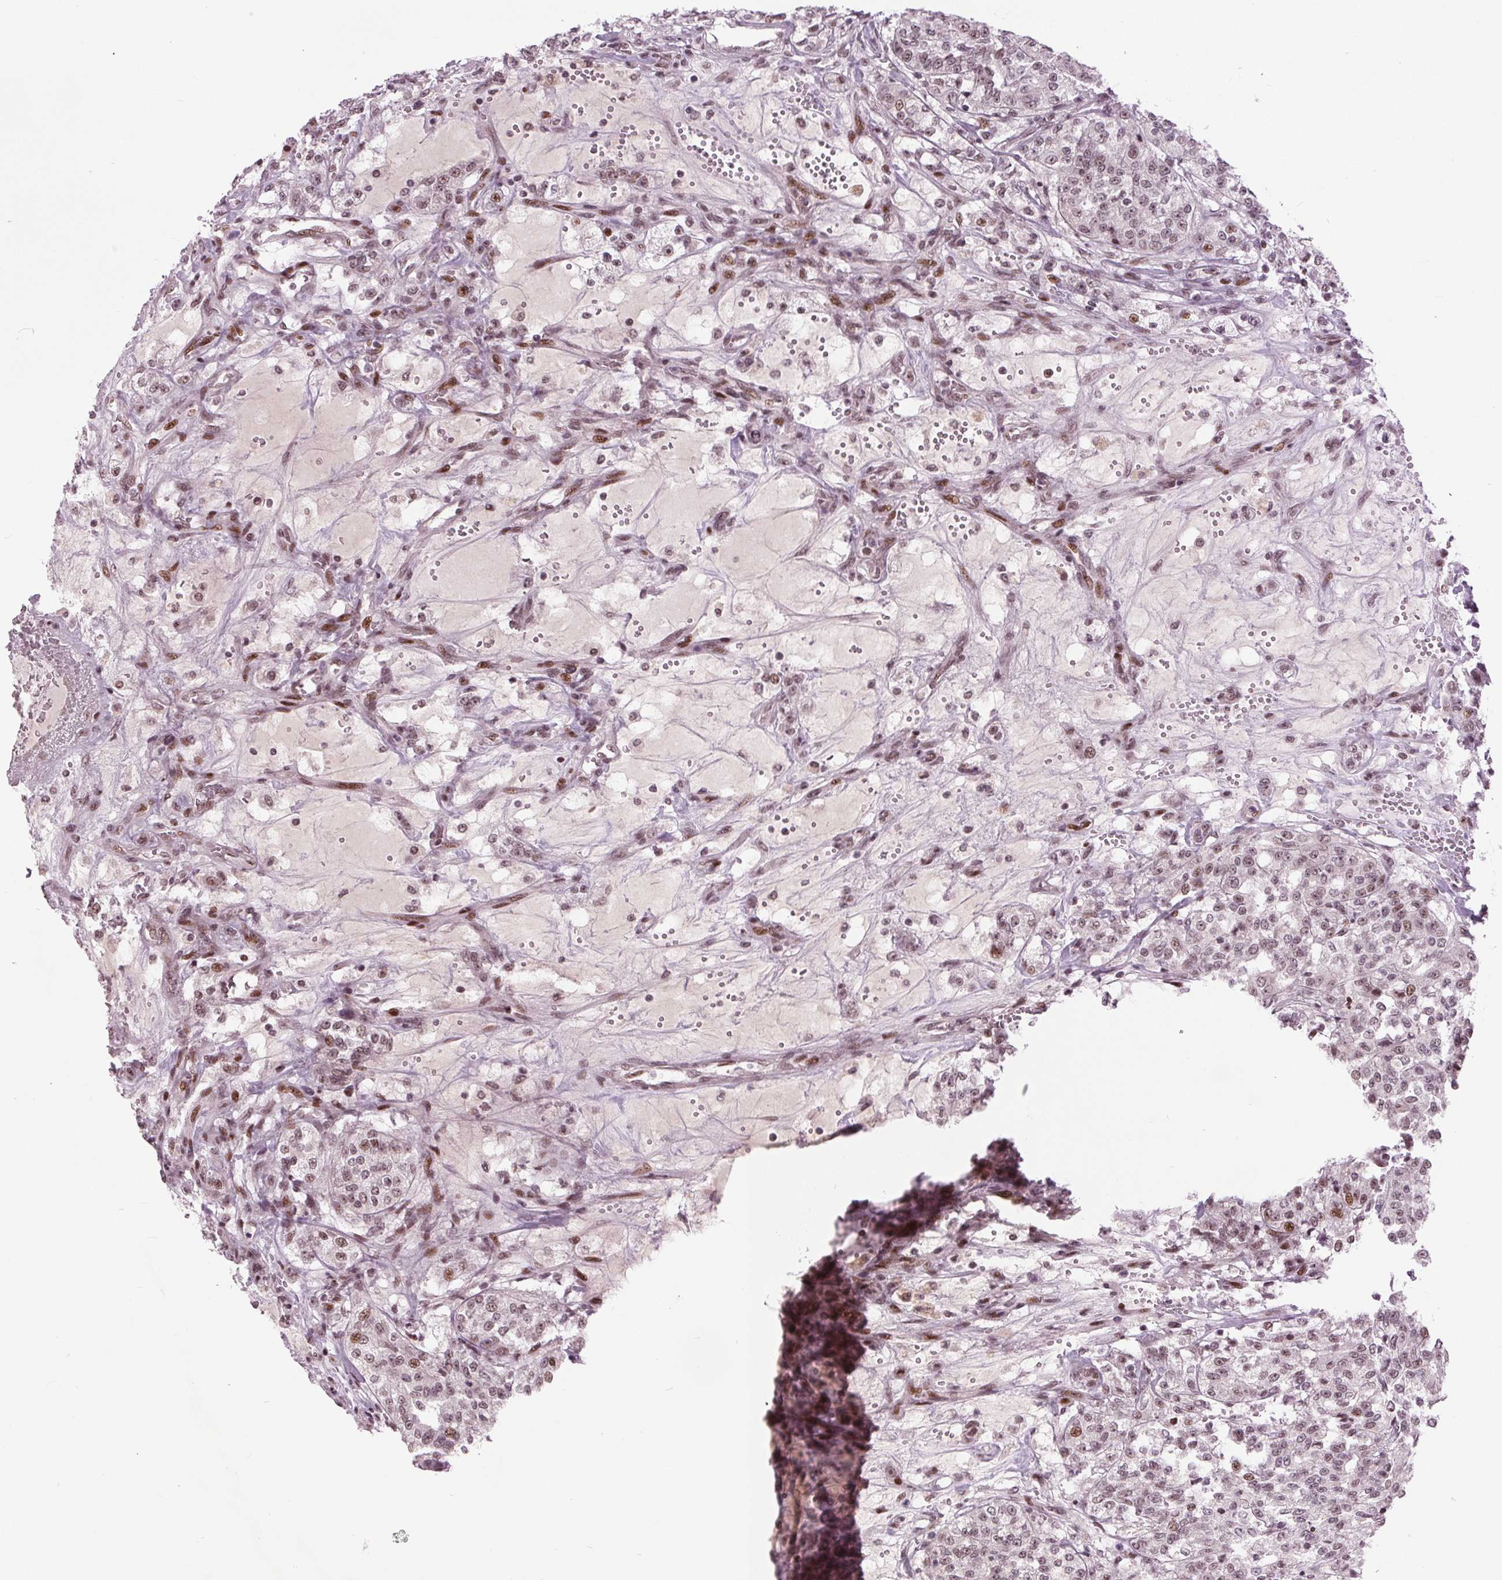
{"staining": {"intensity": "weak", "quantity": "25%-75%", "location": "nuclear"}, "tissue": "renal cancer", "cell_type": "Tumor cells", "image_type": "cancer", "snomed": [{"axis": "morphology", "description": "Adenocarcinoma, NOS"}, {"axis": "topography", "description": "Kidney"}], "caption": "A low amount of weak nuclear expression is identified in about 25%-75% of tumor cells in adenocarcinoma (renal) tissue. (DAB = brown stain, brightfield microscopy at high magnification).", "gene": "TTC34", "patient": {"sex": "female", "age": 63}}